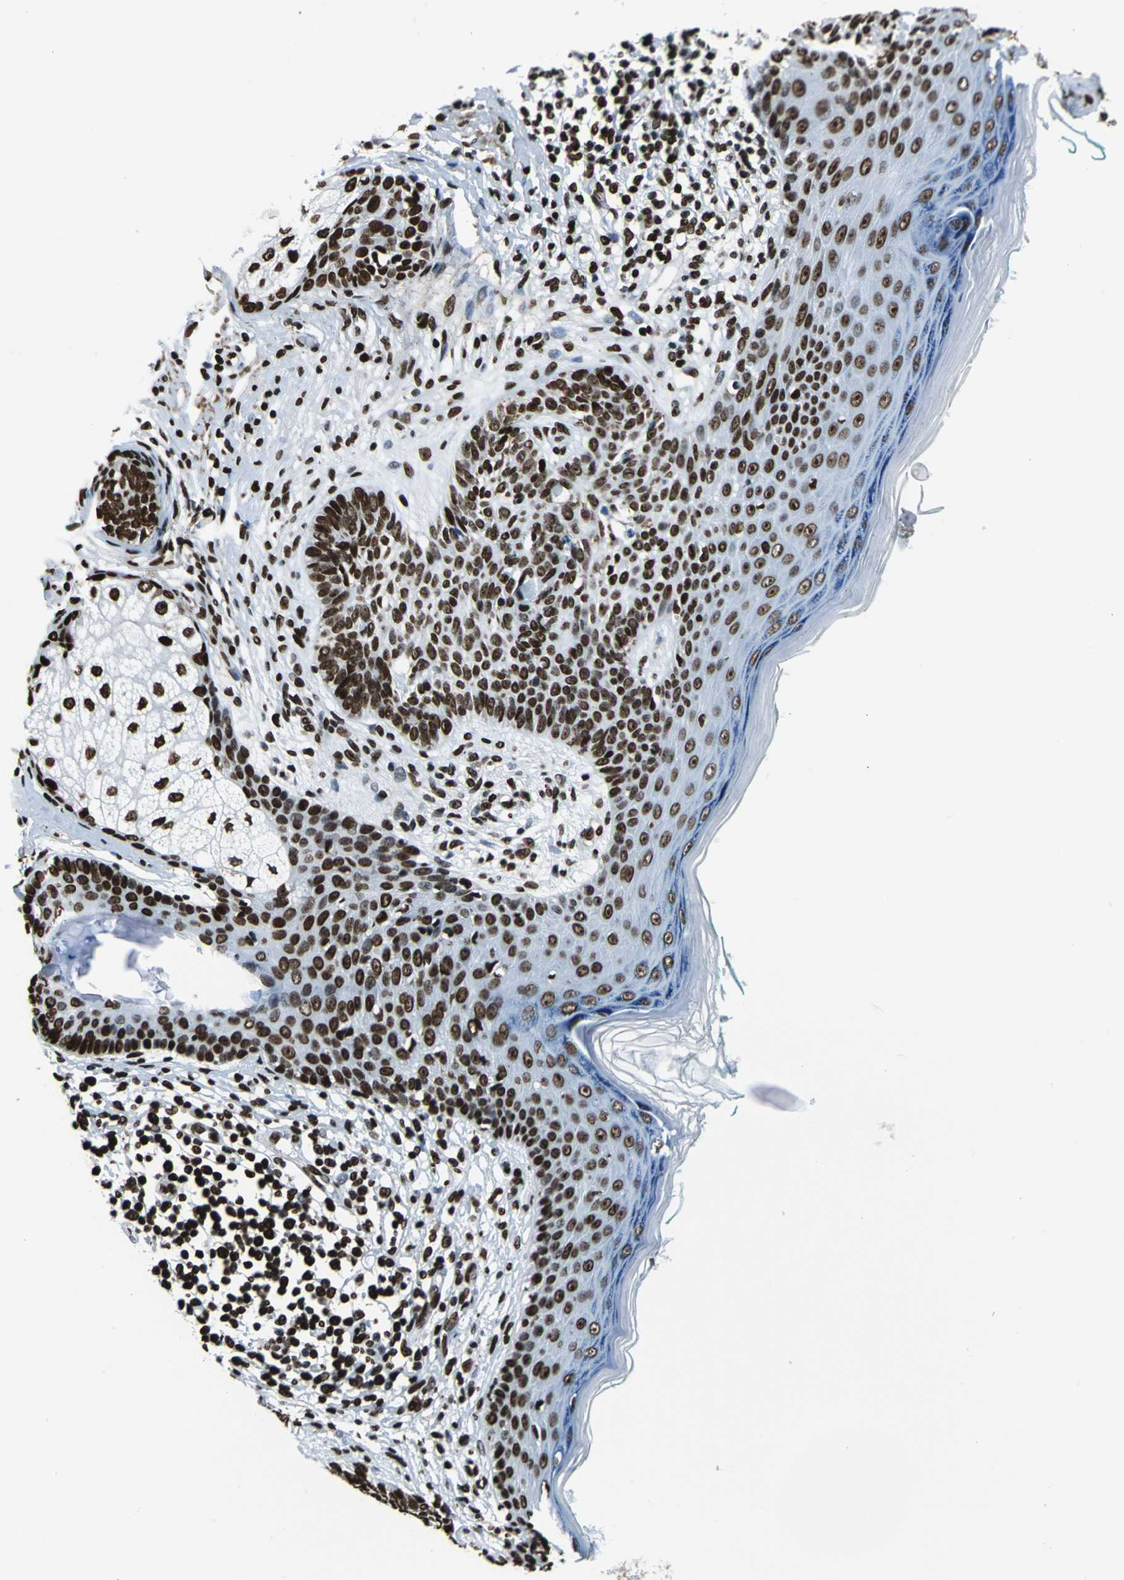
{"staining": {"intensity": "strong", "quantity": ">75%", "location": "nuclear"}, "tissue": "skin cancer", "cell_type": "Tumor cells", "image_type": "cancer", "snomed": [{"axis": "morphology", "description": "Normal tissue, NOS"}, {"axis": "morphology", "description": "Basal cell carcinoma"}, {"axis": "topography", "description": "Skin"}], "caption": "Brown immunohistochemical staining in human basal cell carcinoma (skin) displays strong nuclear staining in about >75% of tumor cells. Nuclei are stained in blue.", "gene": "APEX1", "patient": {"sex": "male", "age": 76}}